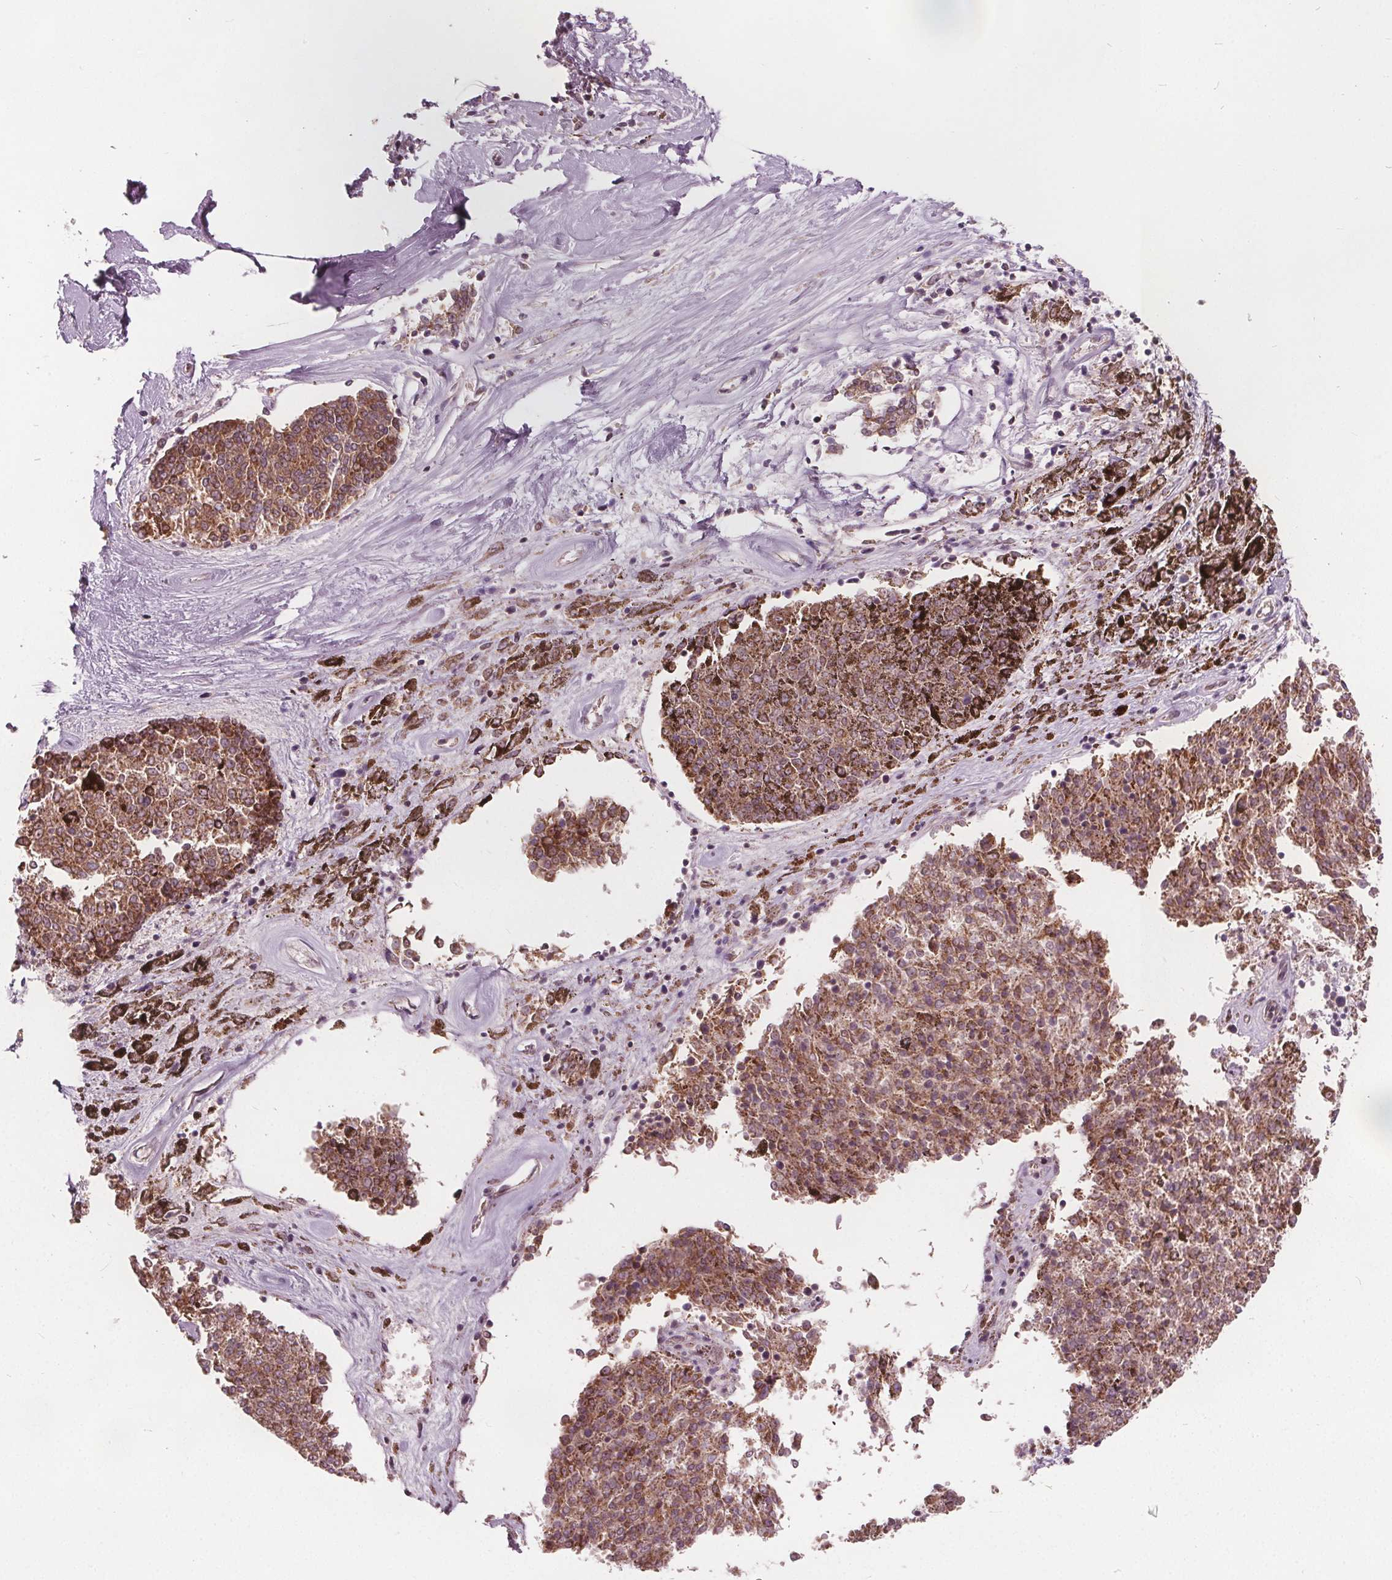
{"staining": {"intensity": "moderate", "quantity": ">75%", "location": "cytoplasmic/membranous"}, "tissue": "melanoma", "cell_type": "Tumor cells", "image_type": "cancer", "snomed": [{"axis": "morphology", "description": "Malignant melanoma, NOS"}, {"axis": "topography", "description": "Skin"}], "caption": "Immunohistochemical staining of human malignant melanoma reveals medium levels of moderate cytoplasmic/membranous positivity in approximately >75% of tumor cells.", "gene": "ECI2", "patient": {"sex": "female", "age": 72}}